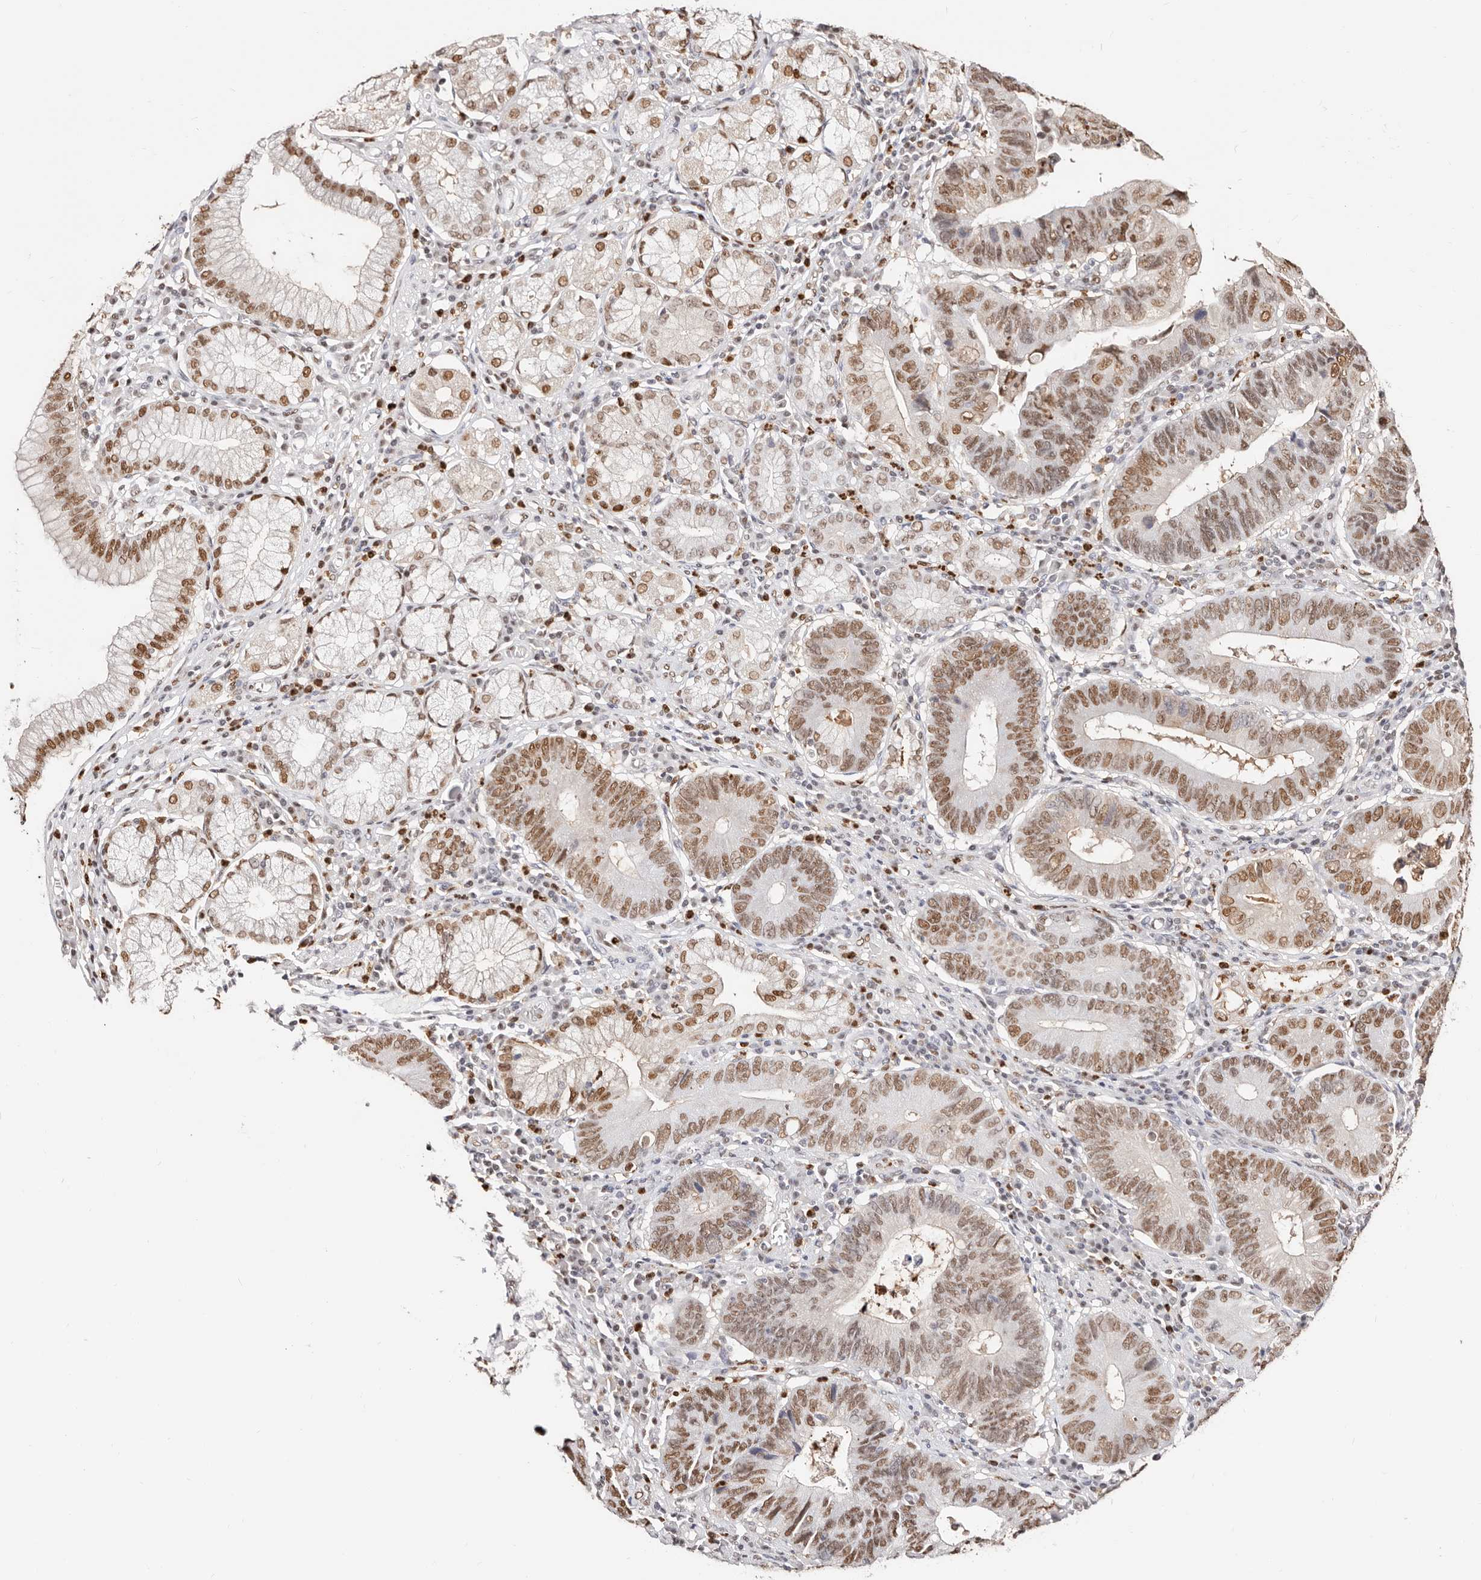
{"staining": {"intensity": "moderate", "quantity": ">75%", "location": "nuclear"}, "tissue": "stomach cancer", "cell_type": "Tumor cells", "image_type": "cancer", "snomed": [{"axis": "morphology", "description": "Adenocarcinoma, NOS"}, {"axis": "topography", "description": "Stomach"}], "caption": "Stomach cancer (adenocarcinoma) stained with IHC demonstrates moderate nuclear expression in about >75% of tumor cells.", "gene": "TKT", "patient": {"sex": "male", "age": 59}}